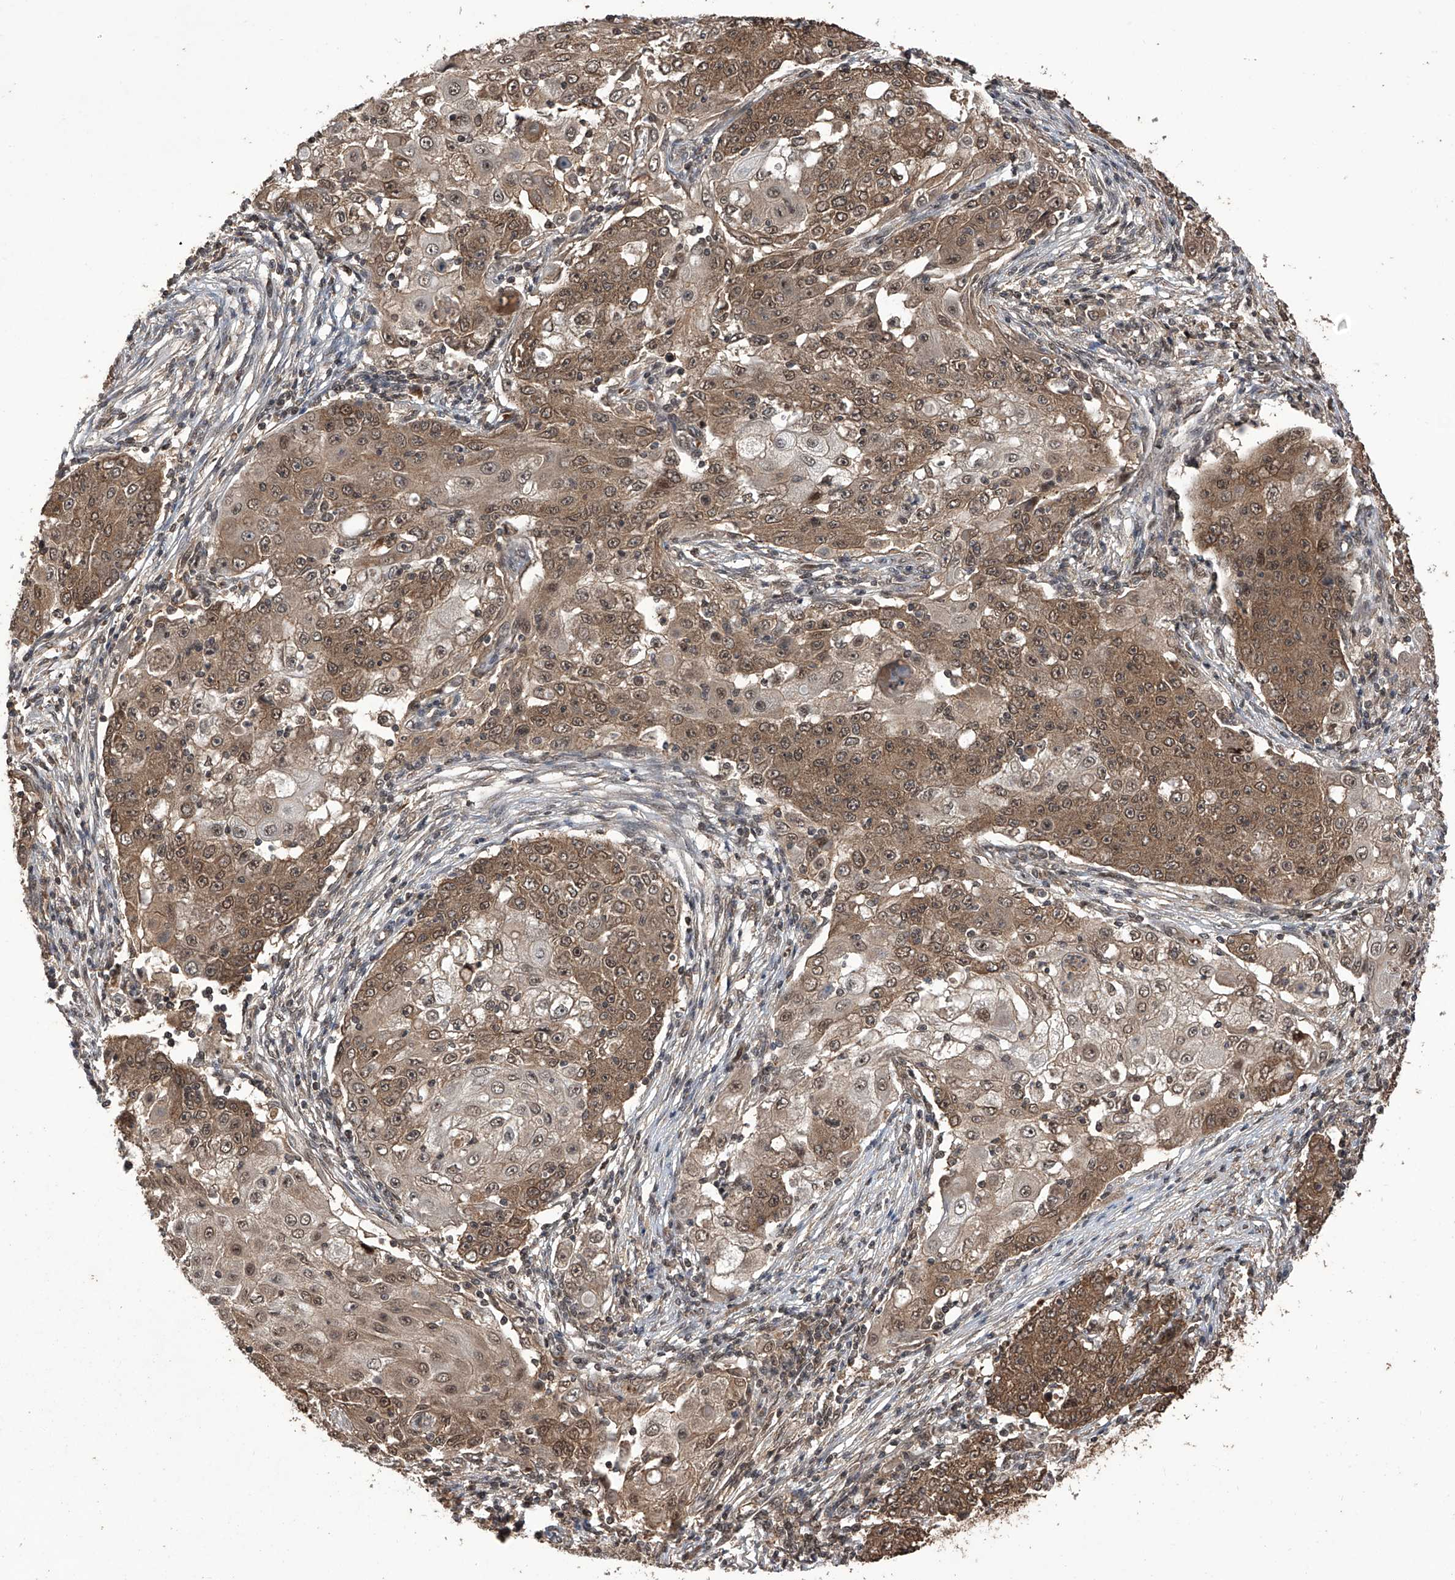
{"staining": {"intensity": "moderate", "quantity": ">75%", "location": "cytoplasmic/membranous,nuclear"}, "tissue": "ovarian cancer", "cell_type": "Tumor cells", "image_type": "cancer", "snomed": [{"axis": "morphology", "description": "Carcinoma, endometroid"}, {"axis": "topography", "description": "Ovary"}], "caption": "Immunohistochemical staining of human ovarian cancer displays medium levels of moderate cytoplasmic/membranous and nuclear protein staining in about >75% of tumor cells.", "gene": "LYSMD4", "patient": {"sex": "female", "age": 42}}